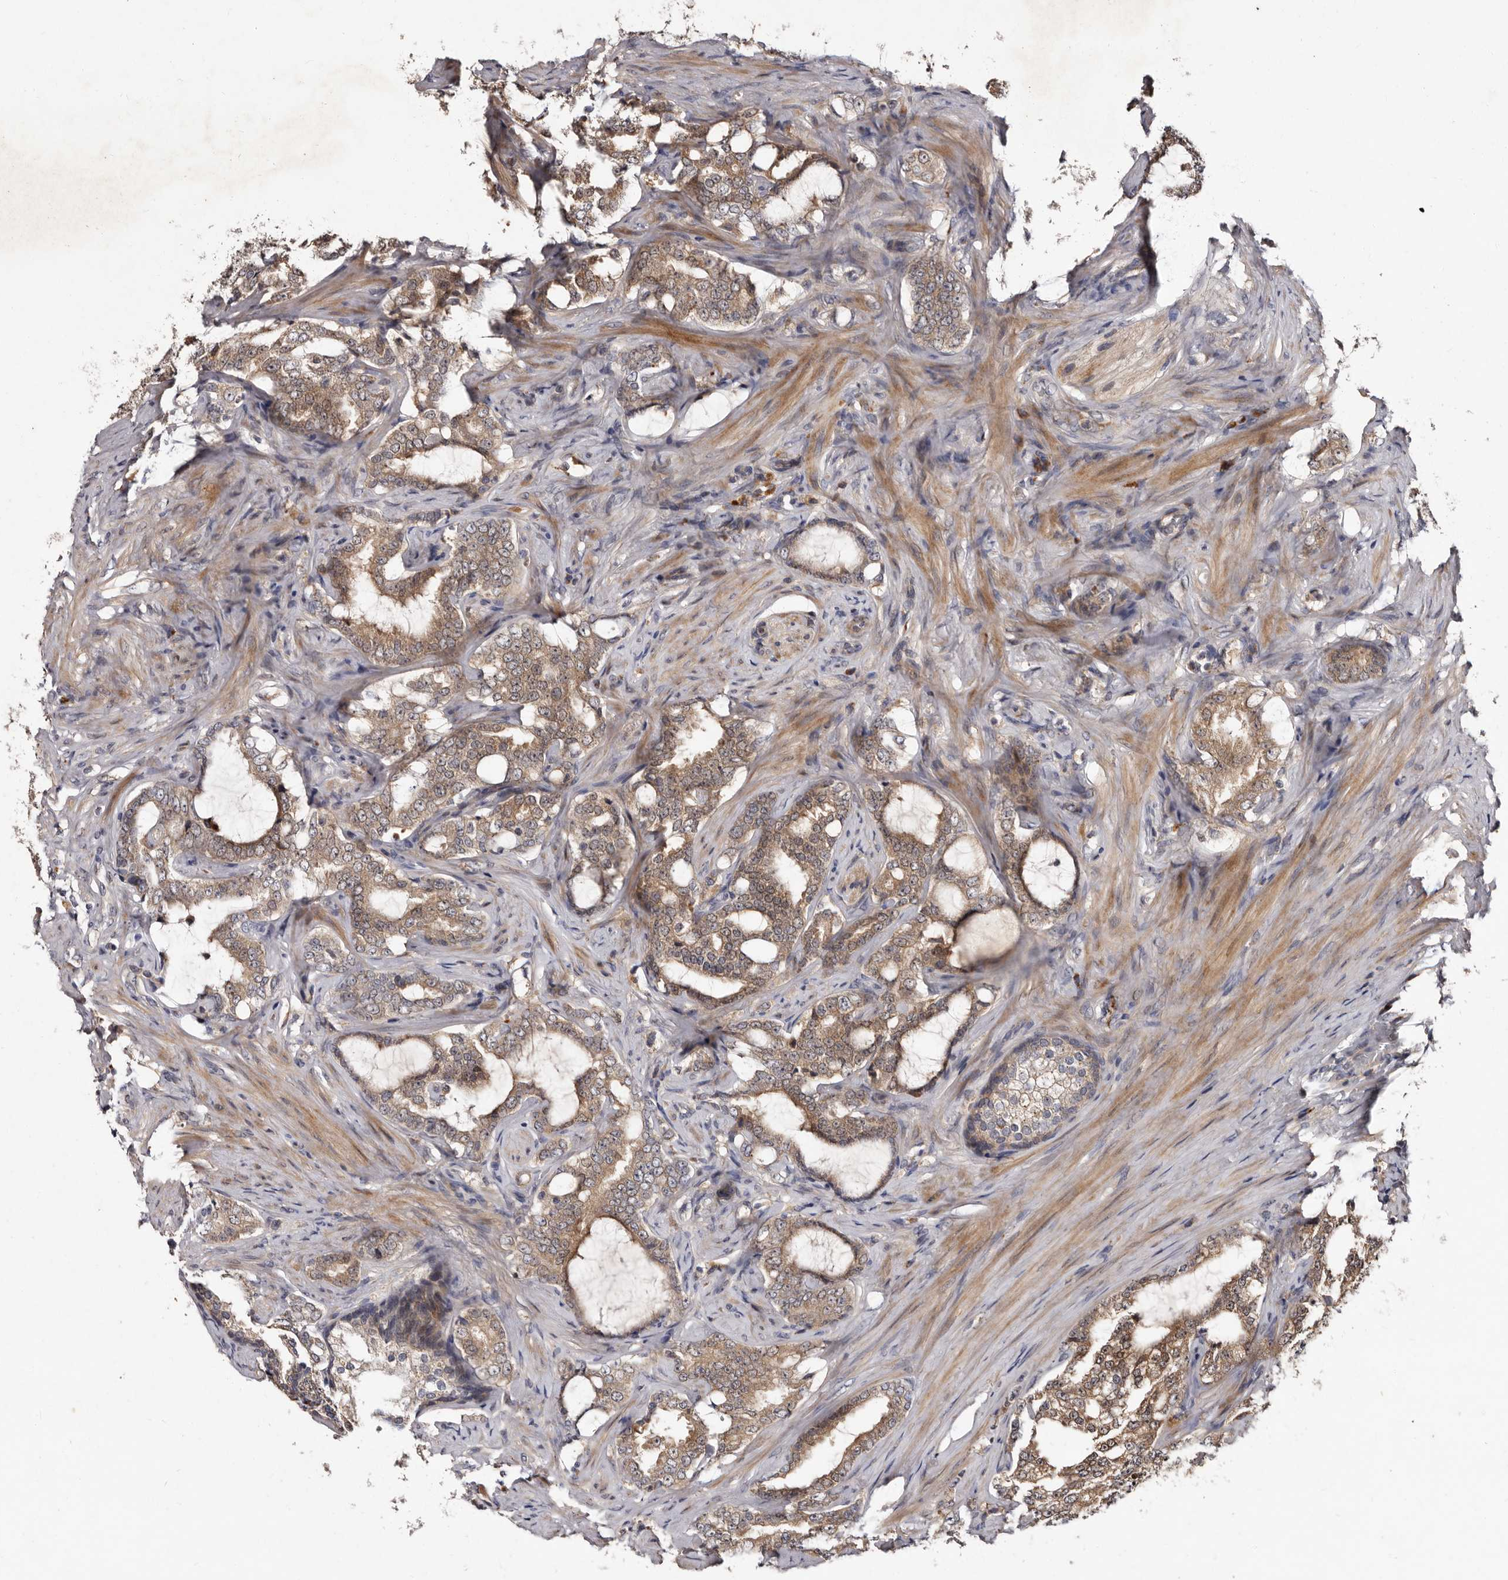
{"staining": {"intensity": "moderate", "quantity": ">75%", "location": "cytoplasmic/membranous"}, "tissue": "prostate cancer", "cell_type": "Tumor cells", "image_type": "cancer", "snomed": [{"axis": "morphology", "description": "Adenocarcinoma, High grade"}, {"axis": "topography", "description": "Prostate"}], "caption": "Protein analysis of adenocarcinoma (high-grade) (prostate) tissue demonstrates moderate cytoplasmic/membranous positivity in approximately >75% of tumor cells.", "gene": "DNPH1", "patient": {"sex": "male", "age": 64}}